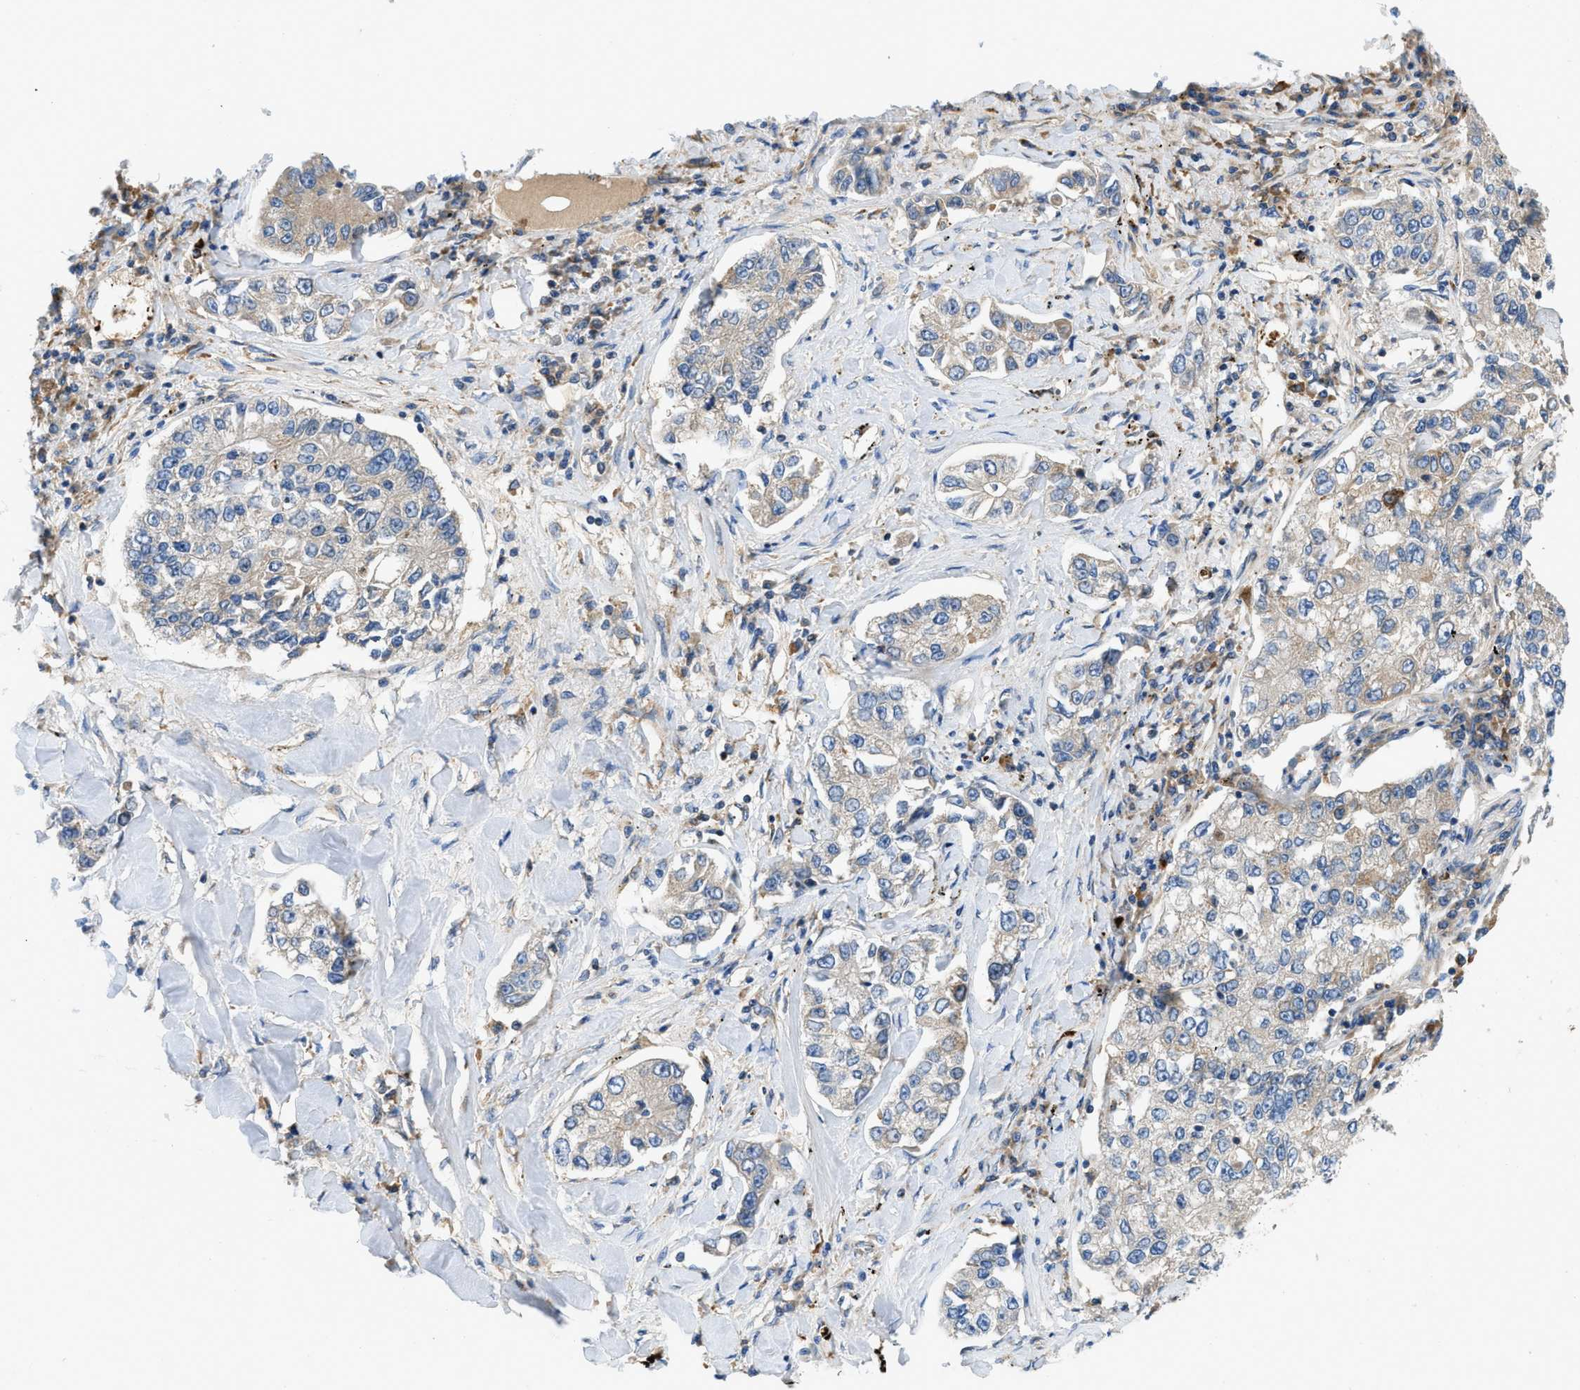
{"staining": {"intensity": "weak", "quantity": "<25%", "location": "cytoplasmic/membranous"}, "tissue": "lung cancer", "cell_type": "Tumor cells", "image_type": "cancer", "snomed": [{"axis": "morphology", "description": "Adenocarcinoma, NOS"}, {"axis": "topography", "description": "Lung"}], "caption": "Immunohistochemical staining of lung cancer (adenocarcinoma) exhibits no significant staining in tumor cells. (Stains: DAB (3,3'-diaminobenzidine) immunohistochemistry with hematoxylin counter stain, Microscopy: brightfield microscopy at high magnification).", "gene": "ZNF831", "patient": {"sex": "male", "age": 49}}